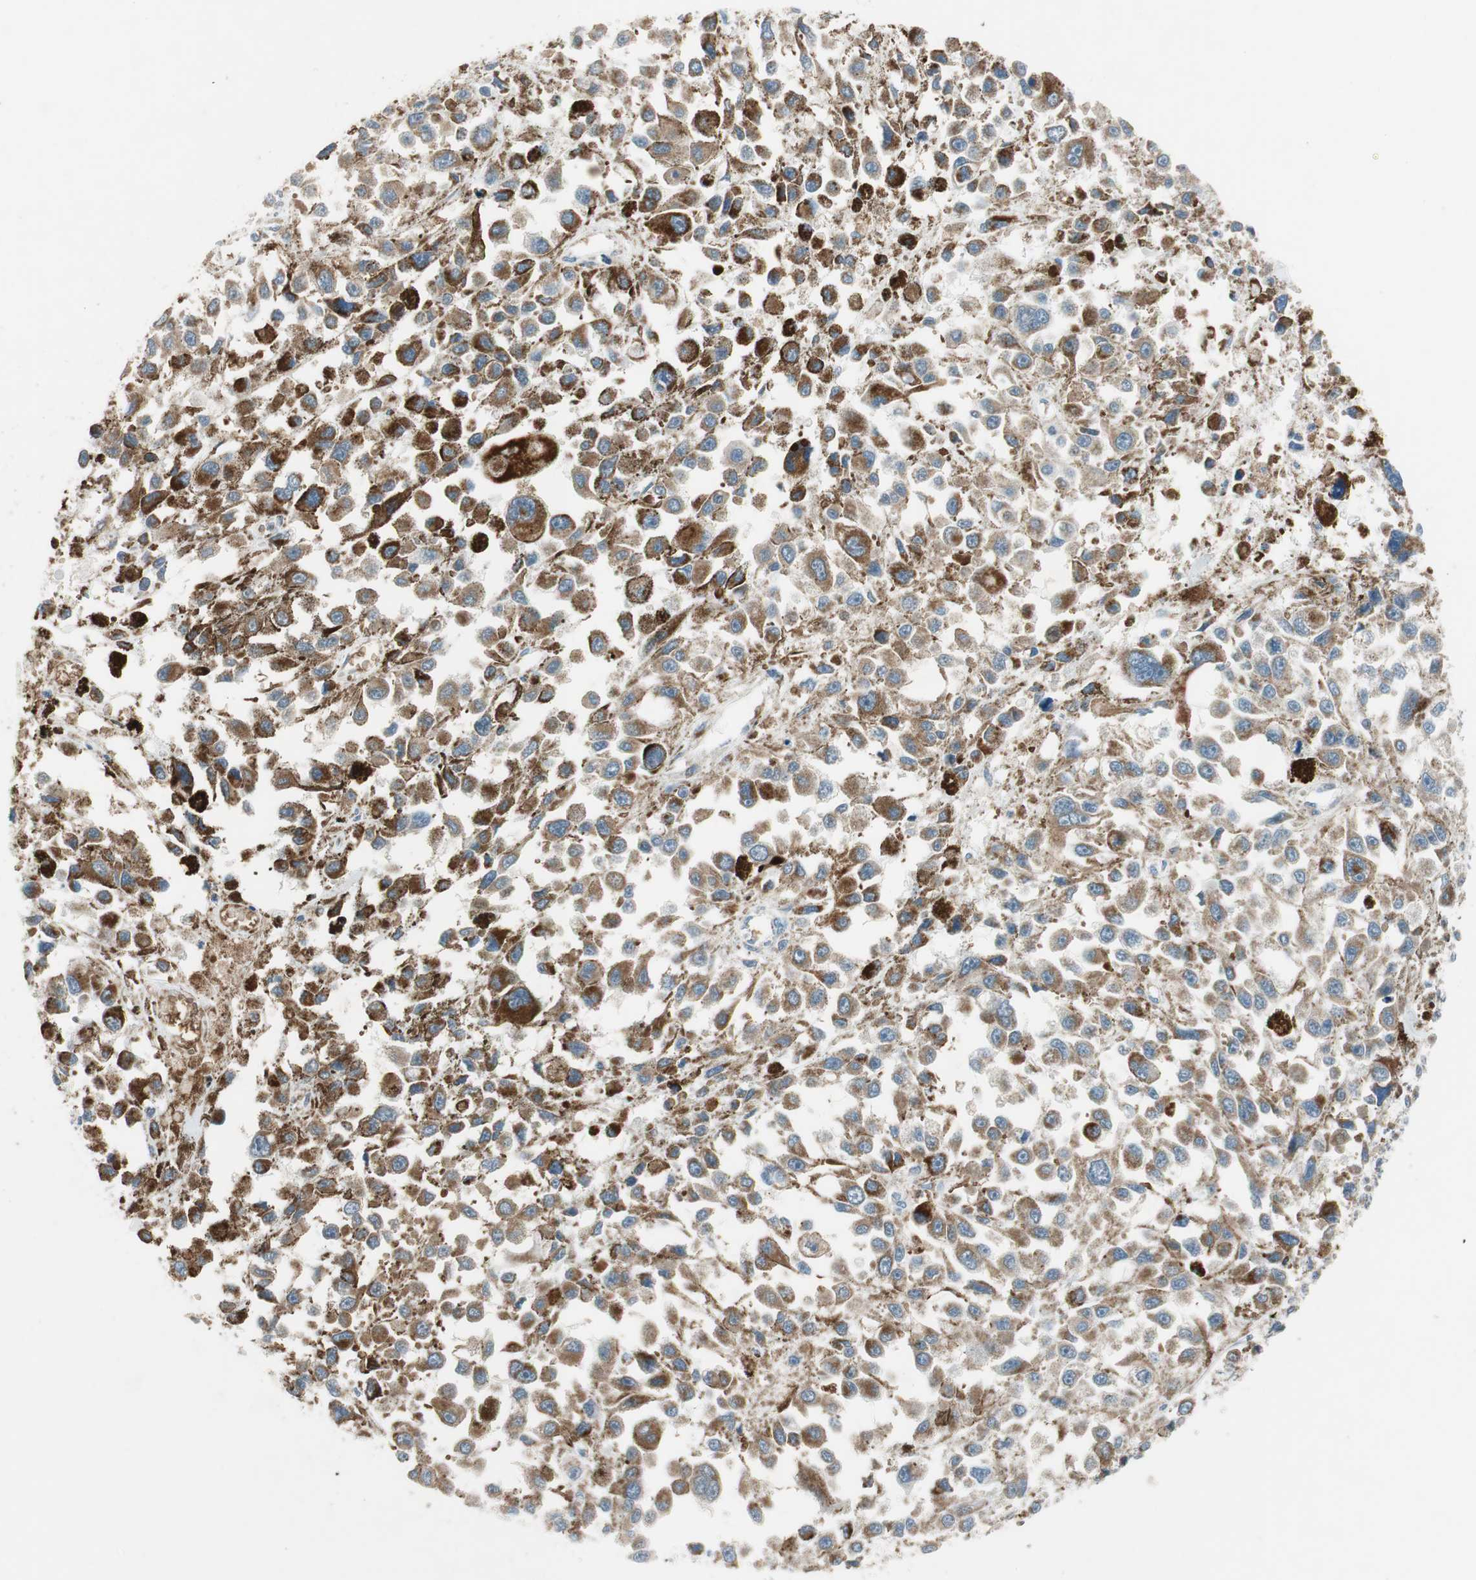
{"staining": {"intensity": "moderate", "quantity": ">75%", "location": "cytoplasmic/membranous"}, "tissue": "melanoma", "cell_type": "Tumor cells", "image_type": "cancer", "snomed": [{"axis": "morphology", "description": "Malignant melanoma, Metastatic site"}, {"axis": "topography", "description": "Lymph node"}], "caption": "This histopathology image shows immunohistochemistry staining of melanoma, with medium moderate cytoplasmic/membranous positivity in about >75% of tumor cells.", "gene": "GYPC", "patient": {"sex": "male", "age": 59}}